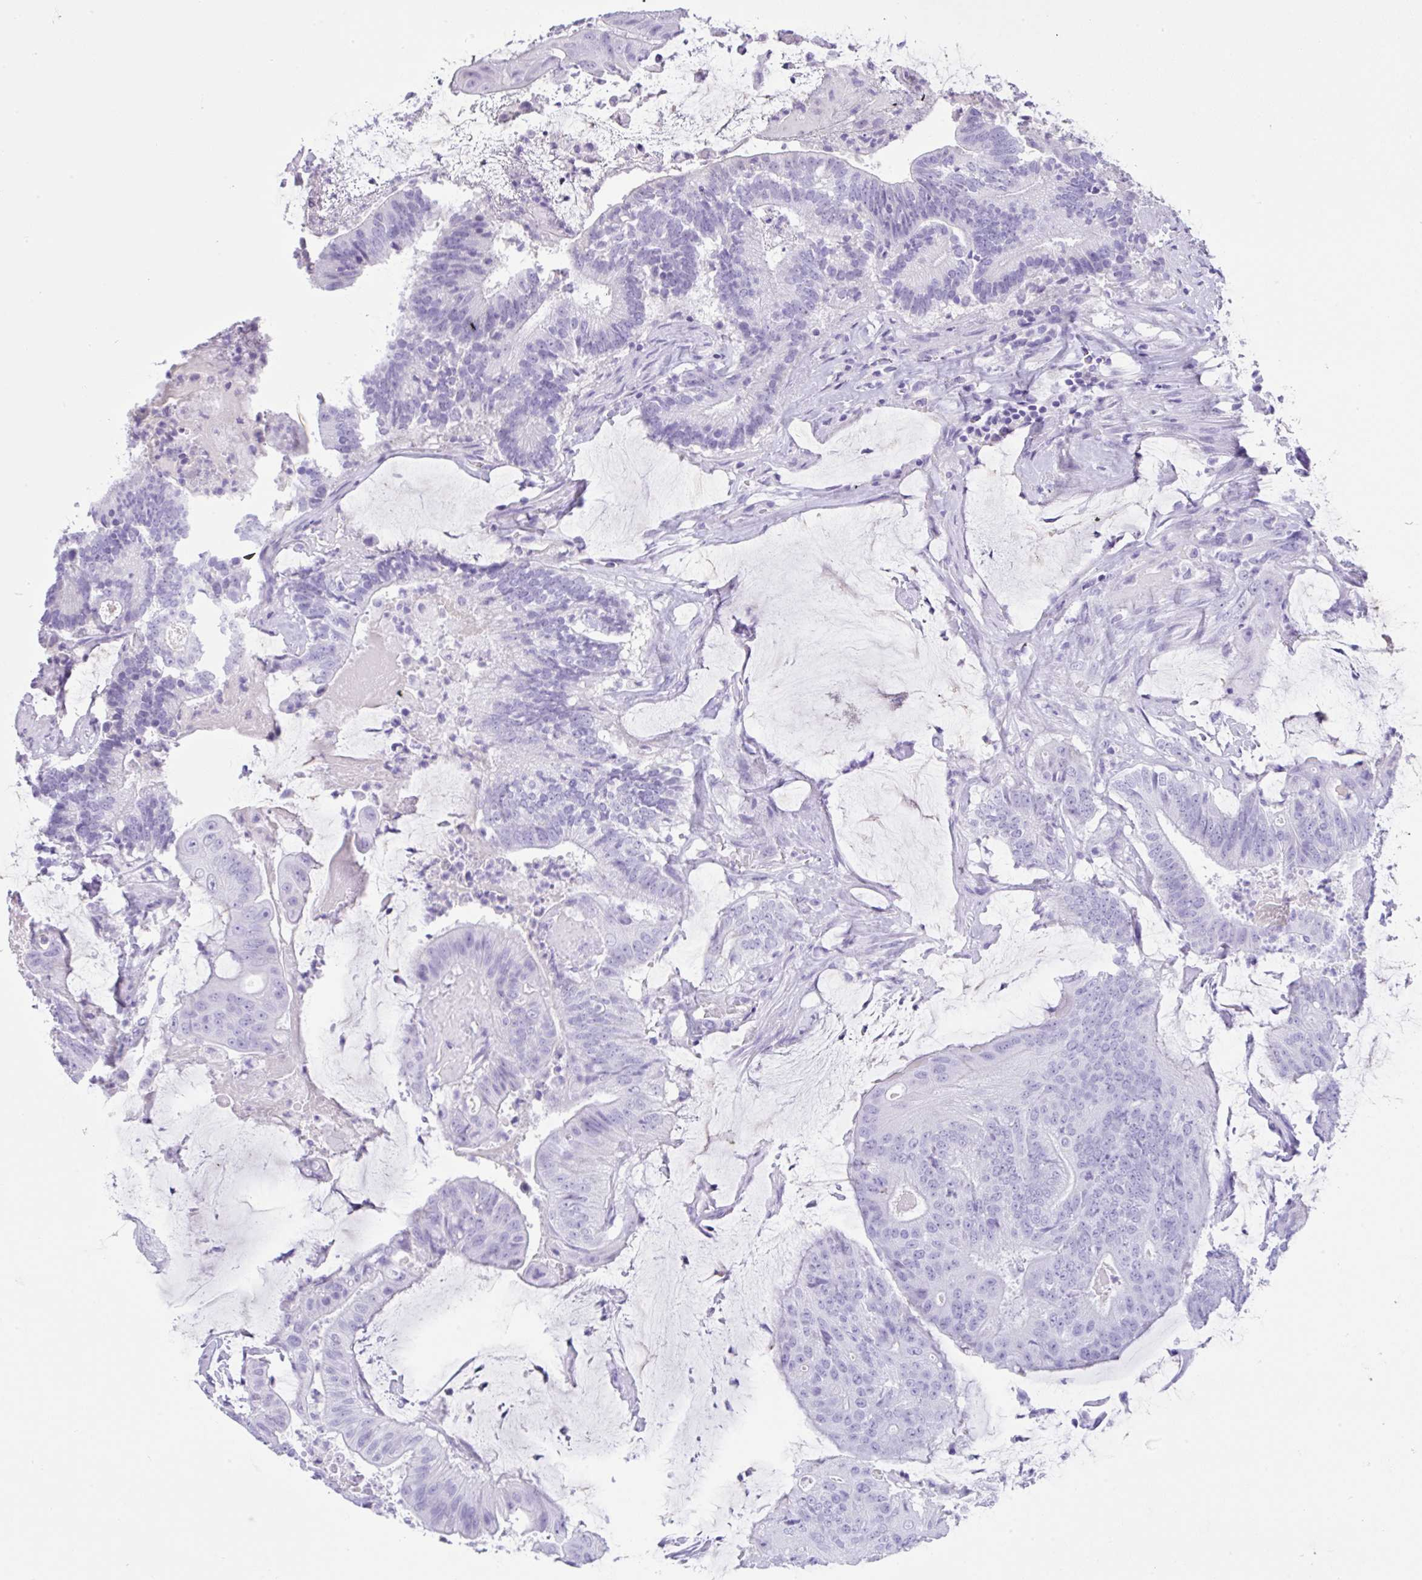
{"staining": {"intensity": "negative", "quantity": "none", "location": "none"}, "tissue": "colorectal cancer", "cell_type": "Tumor cells", "image_type": "cancer", "snomed": [{"axis": "morphology", "description": "Adenocarcinoma, NOS"}, {"axis": "topography", "description": "Colon"}], "caption": "Immunohistochemistry (IHC) histopathology image of human colorectal cancer stained for a protein (brown), which shows no expression in tumor cells.", "gene": "CPA1", "patient": {"sex": "female", "age": 43}}